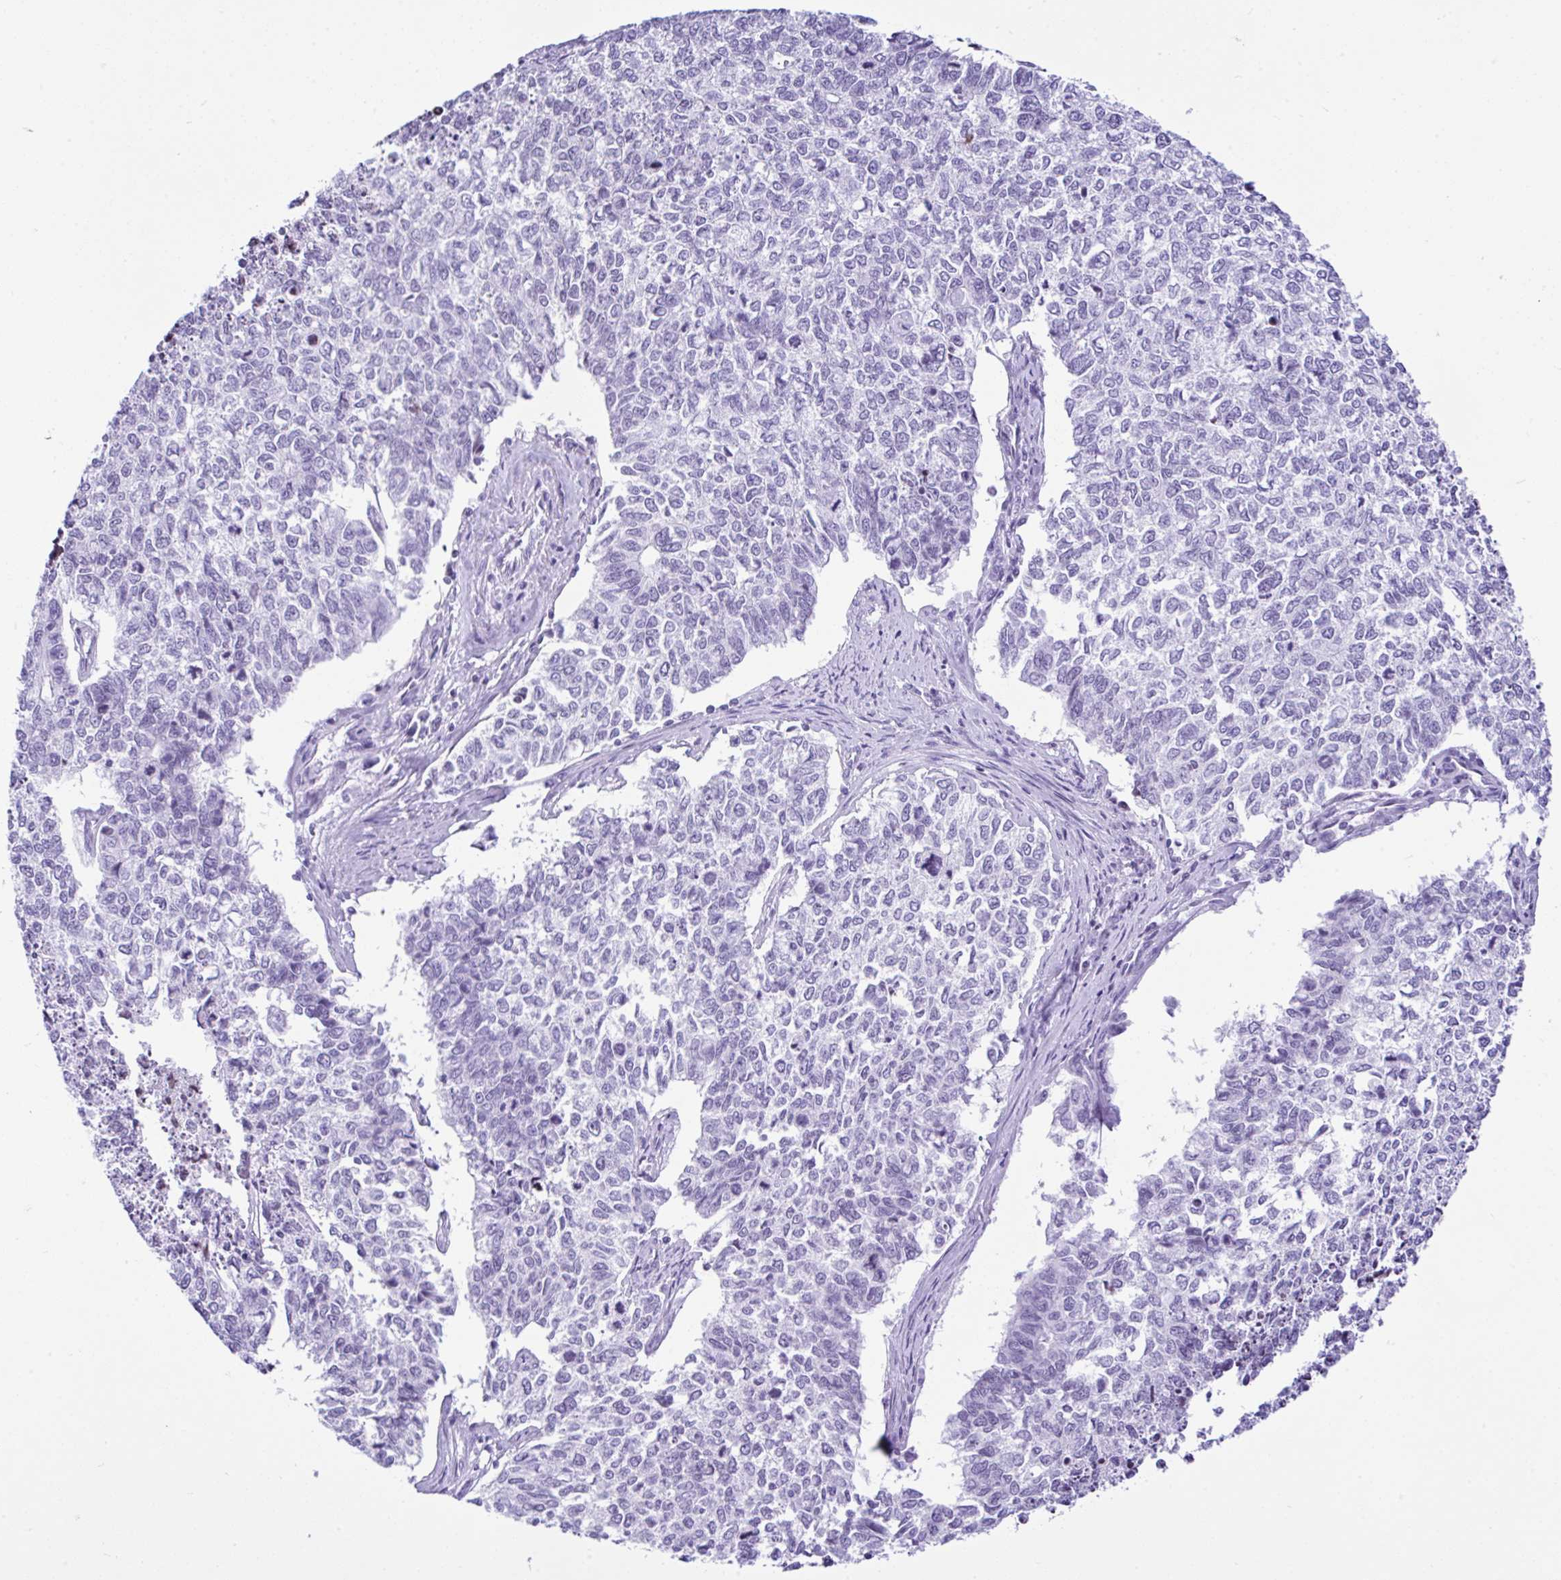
{"staining": {"intensity": "negative", "quantity": "none", "location": "none"}, "tissue": "cervical cancer", "cell_type": "Tumor cells", "image_type": "cancer", "snomed": [{"axis": "morphology", "description": "Adenocarcinoma, NOS"}, {"axis": "topography", "description": "Cervix"}], "caption": "This is a photomicrograph of IHC staining of adenocarcinoma (cervical), which shows no expression in tumor cells.", "gene": "KRT27", "patient": {"sex": "female", "age": 63}}